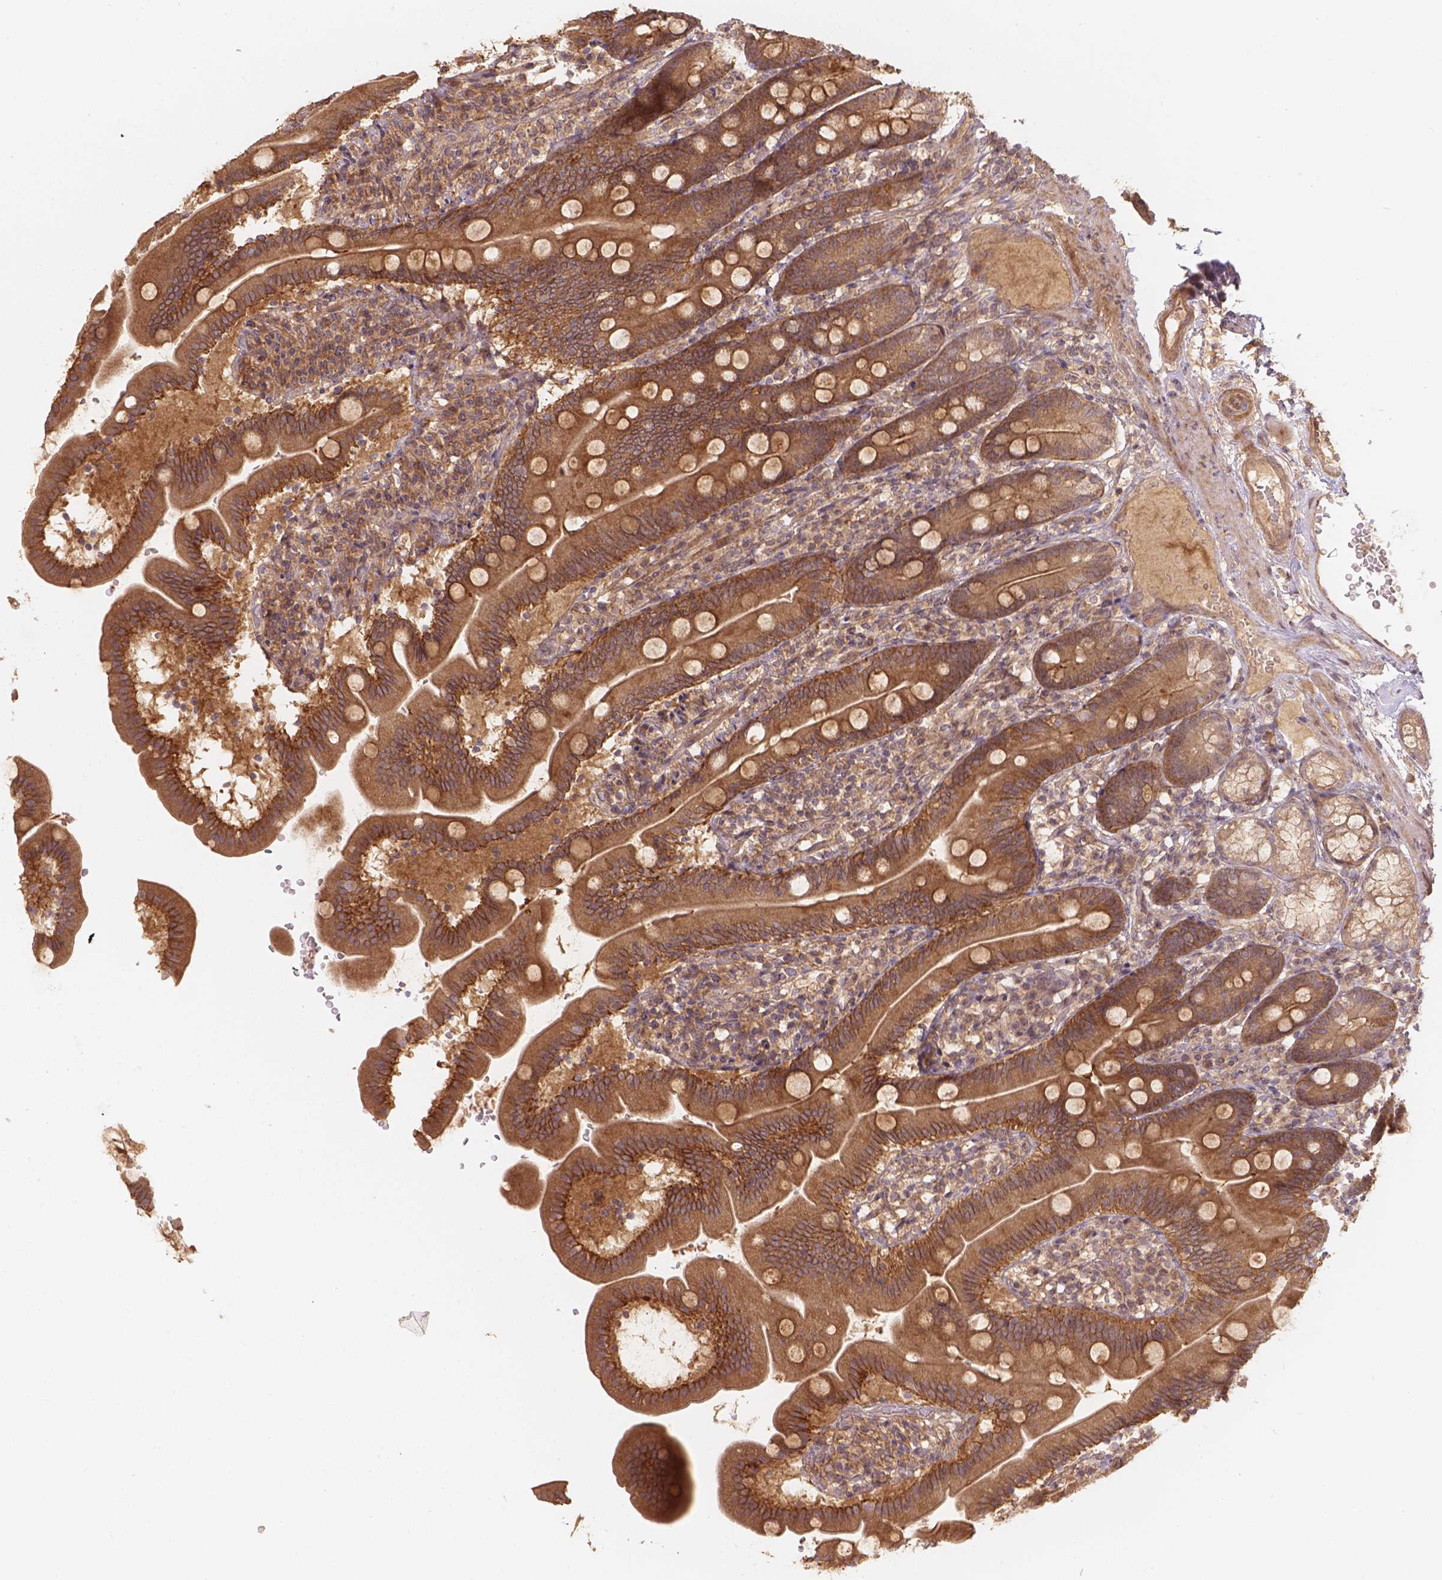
{"staining": {"intensity": "moderate", "quantity": ">75%", "location": "cytoplasmic/membranous"}, "tissue": "duodenum", "cell_type": "Glandular cells", "image_type": "normal", "snomed": [{"axis": "morphology", "description": "Normal tissue, NOS"}, {"axis": "topography", "description": "Duodenum"}], "caption": "This histopathology image shows normal duodenum stained with immunohistochemistry to label a protein in brown. The cytoplasmic/membranous of glandular cells show moderate positivity for the protein. Nuclei are counter-stained blue.", "gene": "XPR1", "patient": {"sex": "female", "age": 67}}